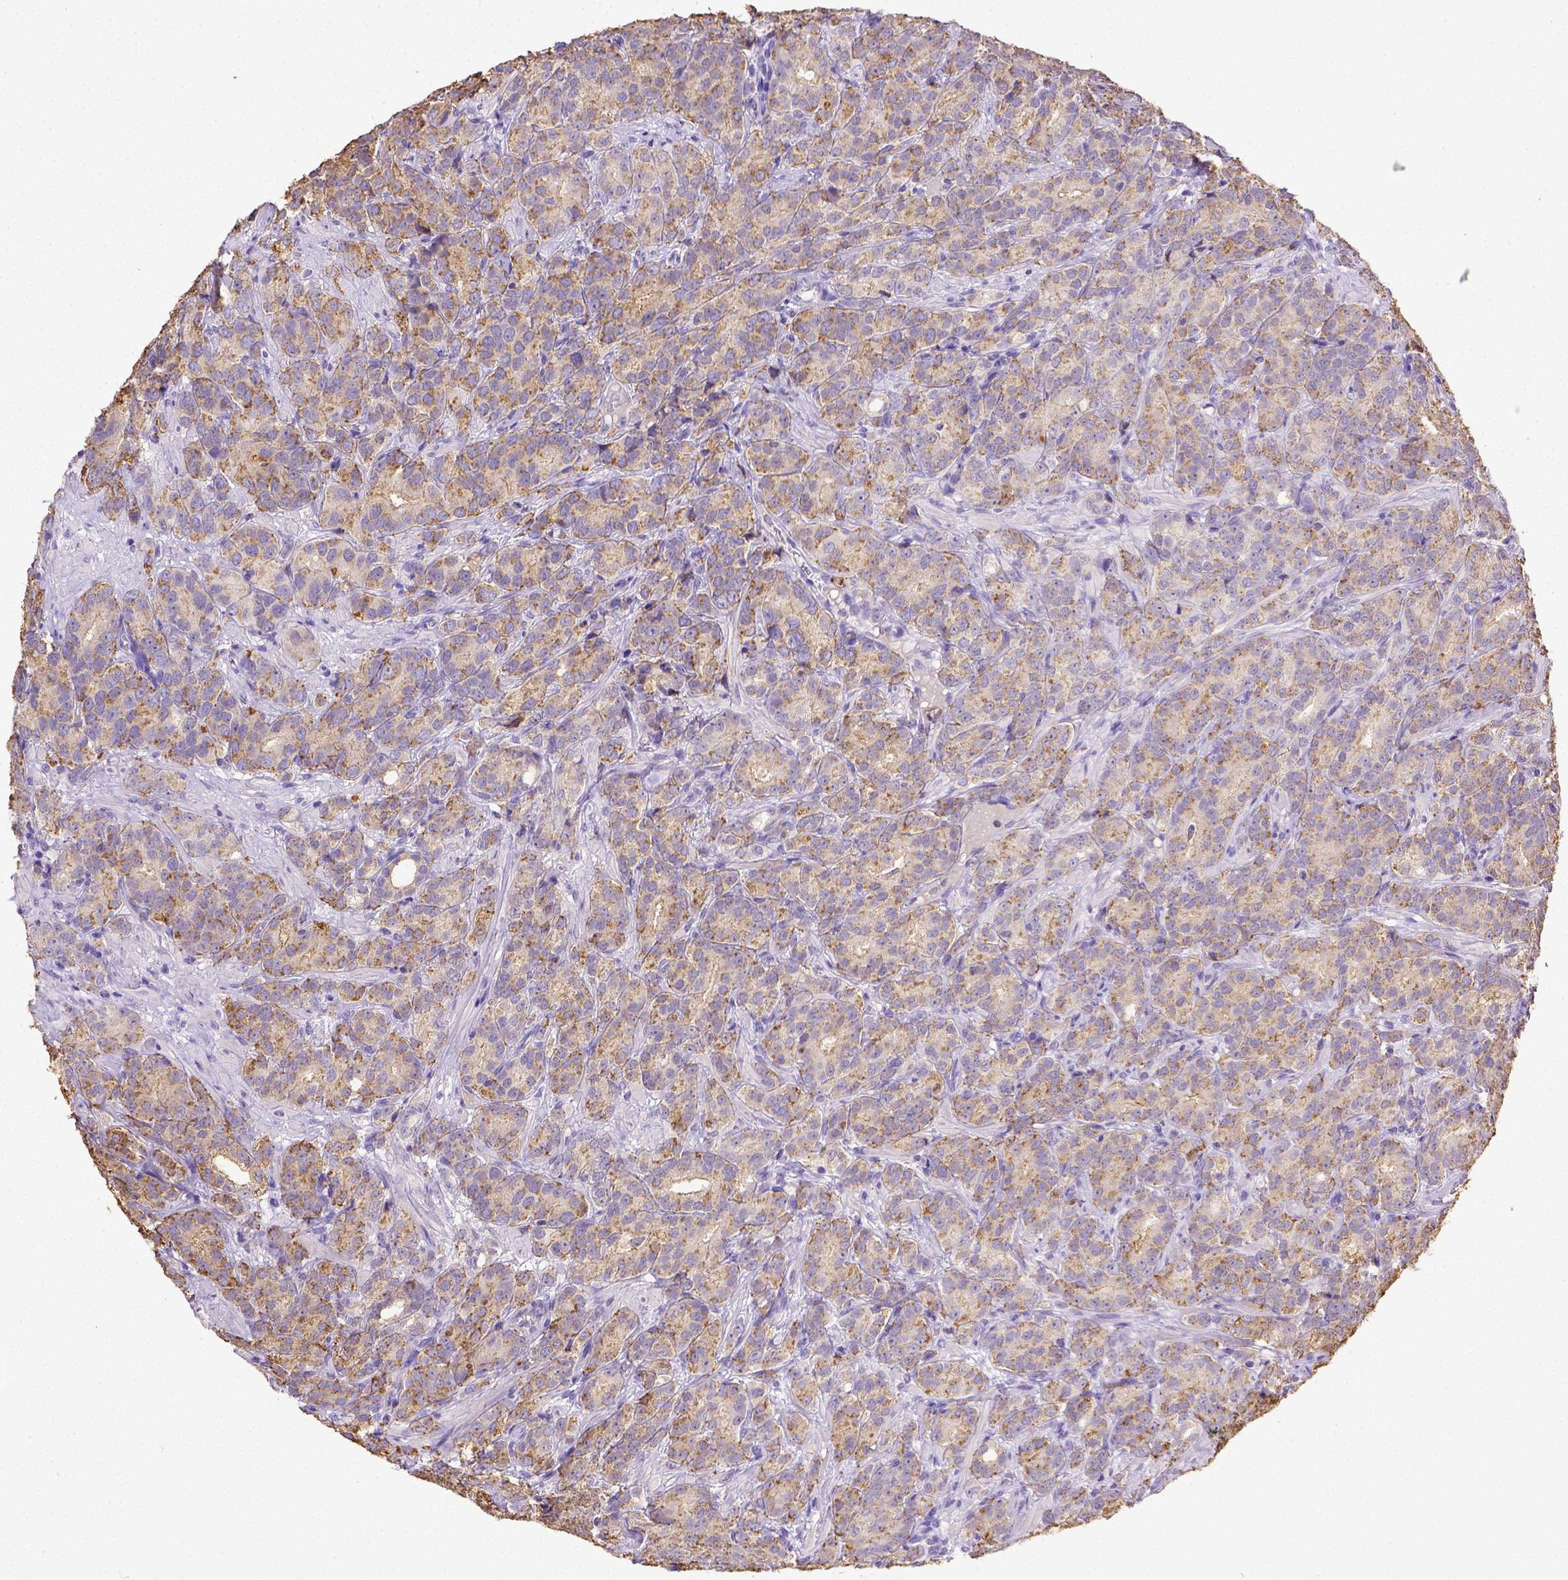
{"staining": {"intensity": "moderate", "quantity": ">75%", "location": "cytoplasmic/membranous"}, "tissue": "prostate cancer", "cell_type": "Tumor cells", "image_type": "cancer", "snomed": [{"axis": "morphology", "description": "Adenocarcinoma, High grade"}, {"axis": "topography", "description": "Prostate"}], "caption": "Protein expression analysis of human high-grade adenocarcinoma (prostate) reveals moderate cytoplasmic/membranous expression in about >75% of tumor cells.", "gene": "B3GAT1", "patient": {"sex": "male", "age": 90}}